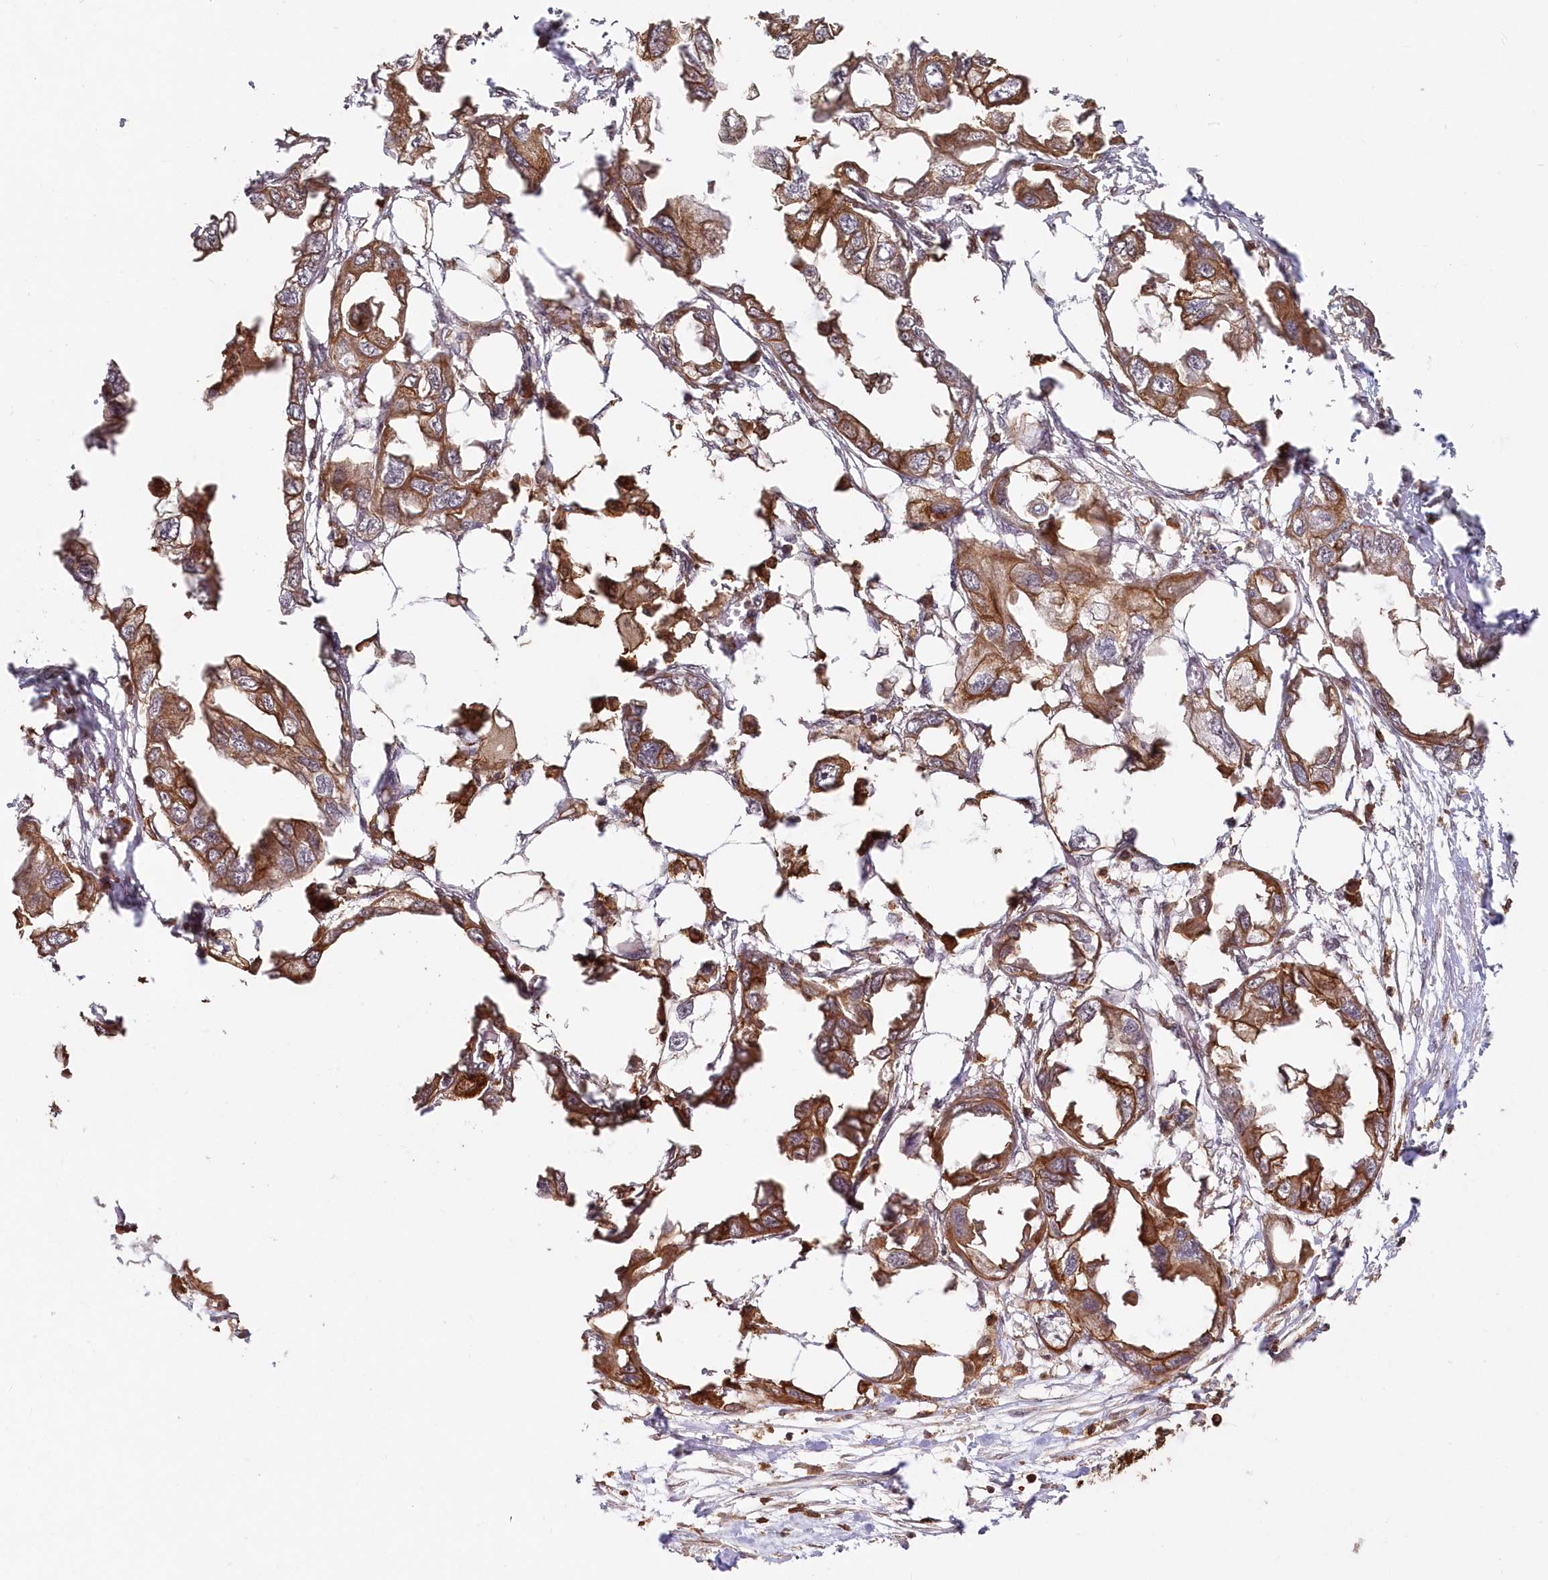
{"staining": {"intensity": "strong", "quantity": ">75%", "location": "cytoplasmic/membranous"}, "tissue": "endometrial cancer", "cell_type": "Tumor cells", "image_type": "cancer", "snomed": [{"axis": "morphology", "description": "Adenocarcinoma, NOS"}, {"axis": "morphology", "description": "Adenocarcinoma, metastatic, NOS"}, {"axis": "topography", "description": "Adipose tissue"}, {"axis": "topography", "description": "Endometrium"}], "caption": "Immunohistochemistry of human endometrial metastatic adenocarcinoma reveals high levels of strong cytoplasmic/membranous staining in approximately >75% of tumor cells.", "gene": "SNED1", "patient": {"sex": "female", "age": 67}}